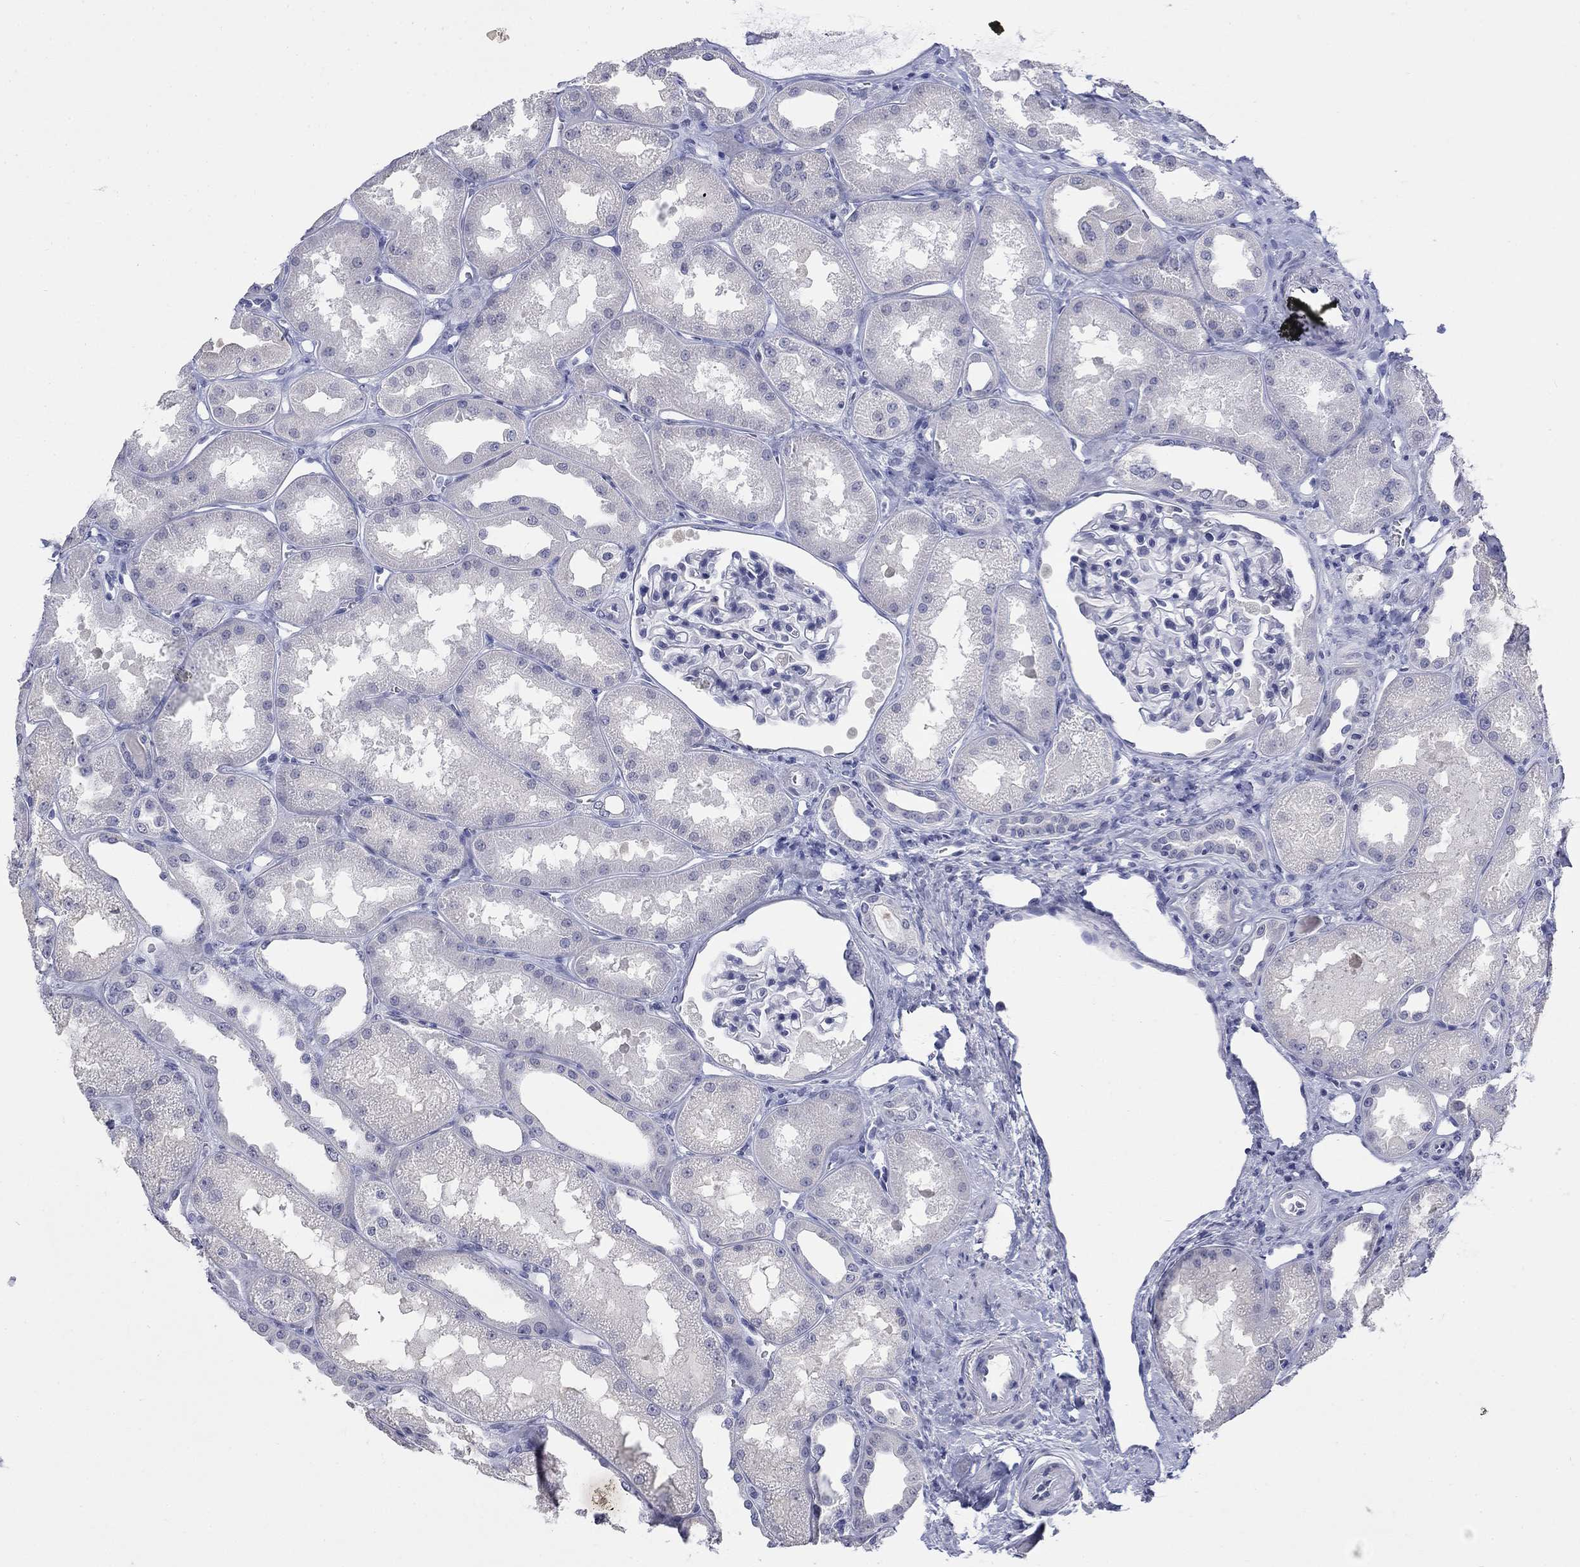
{"staining": {"intensity": "negative", "quantity": "none", "location": "none"}, "tissue": "kidney", "cell_type": "Cells in glomeruli", "image_type": "normal", "snomed": [{"axis": "morphology", "description": "Normal tissue, NOS"}, {"axis": "topography", "description": "Kidney"}], "caption": "A photomicrograph of human kidney is negative for staining in cells in glomeruli. (DAB IHC with hematoxylin counter stain).", "gene": "ECEL1", "patient": {"sex": "male", "age": 61}}